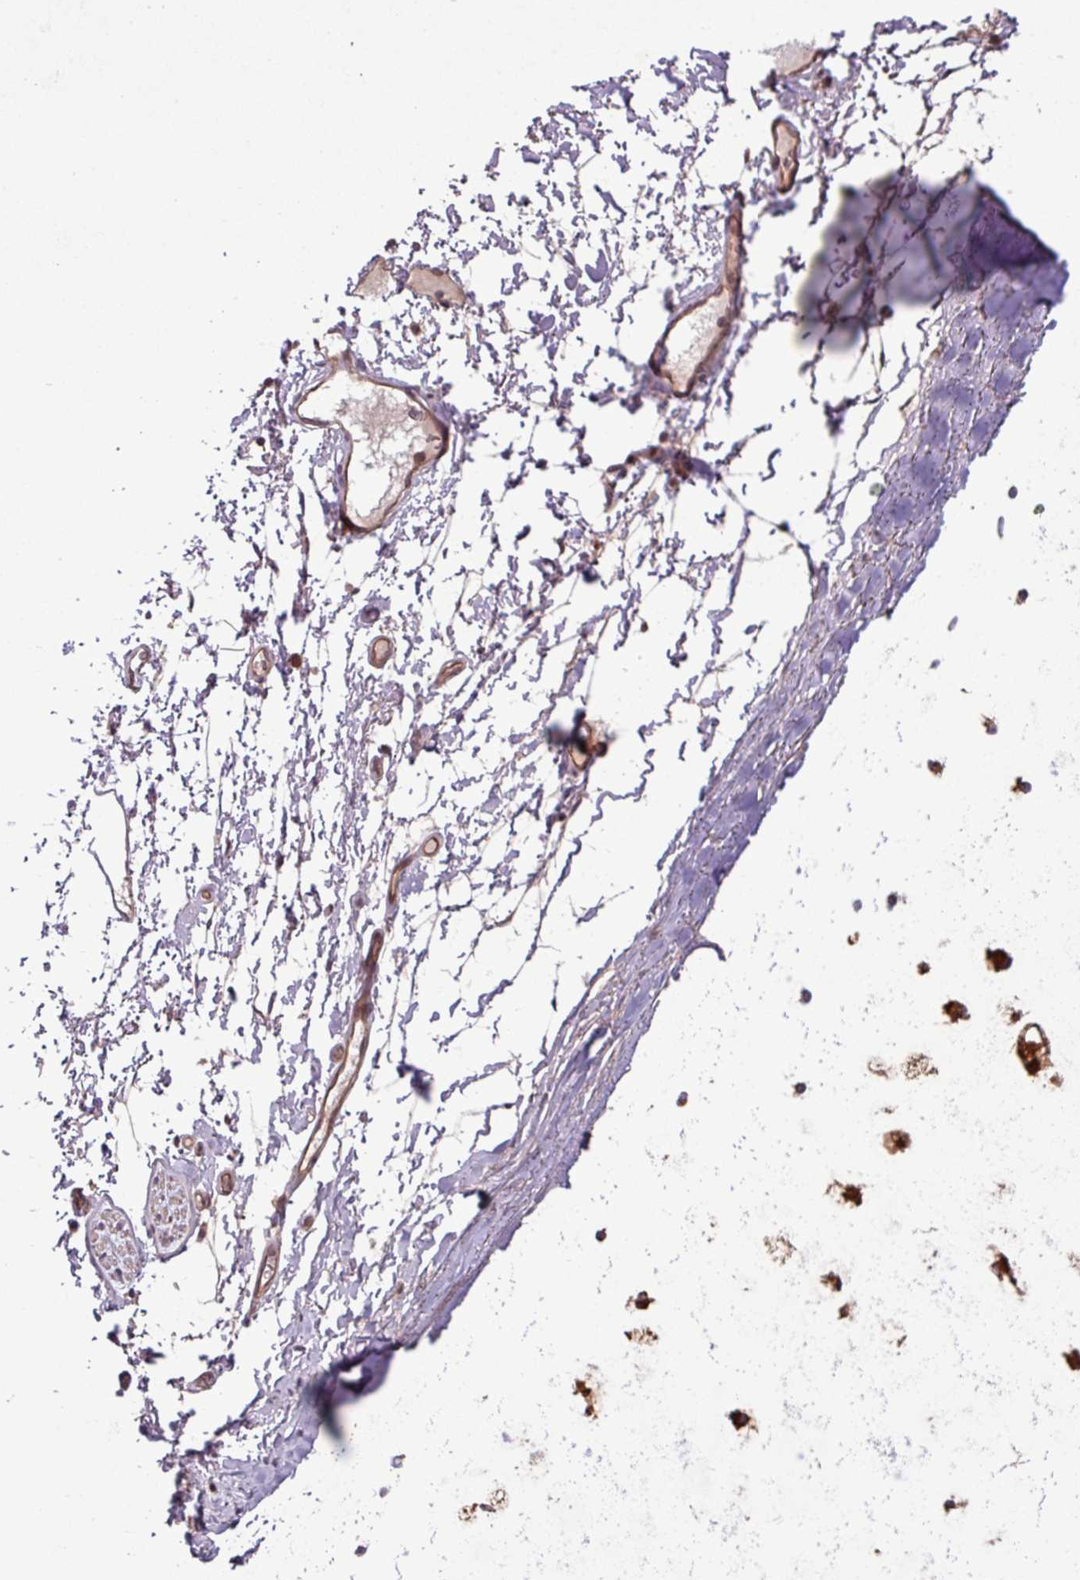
{"staining": {"intensity": "weak", "quantity": ">75%", "location": "cytoplasmic/membranous"}, "tissue": "adipose tissue", "cell_type": "Adipocytes", "image_type": "normal", "snomed": [{"axis": "morphology", "description": "Normal tissue, NOS"}, {"axis": "topography", "description": "Cartilage tissue"}, {"axis": "topography", "description": "Bronchus"}], "caption": "Adipose tissue stained with IHC reveals weak cytoplasmic/membranous expression in about >75% of adipocytes. (brown staining indicates protein expression, while blue staining denotes nuclei).", "gene": "SIRPB2", "patient": {"sex": "female", "age": 72}}